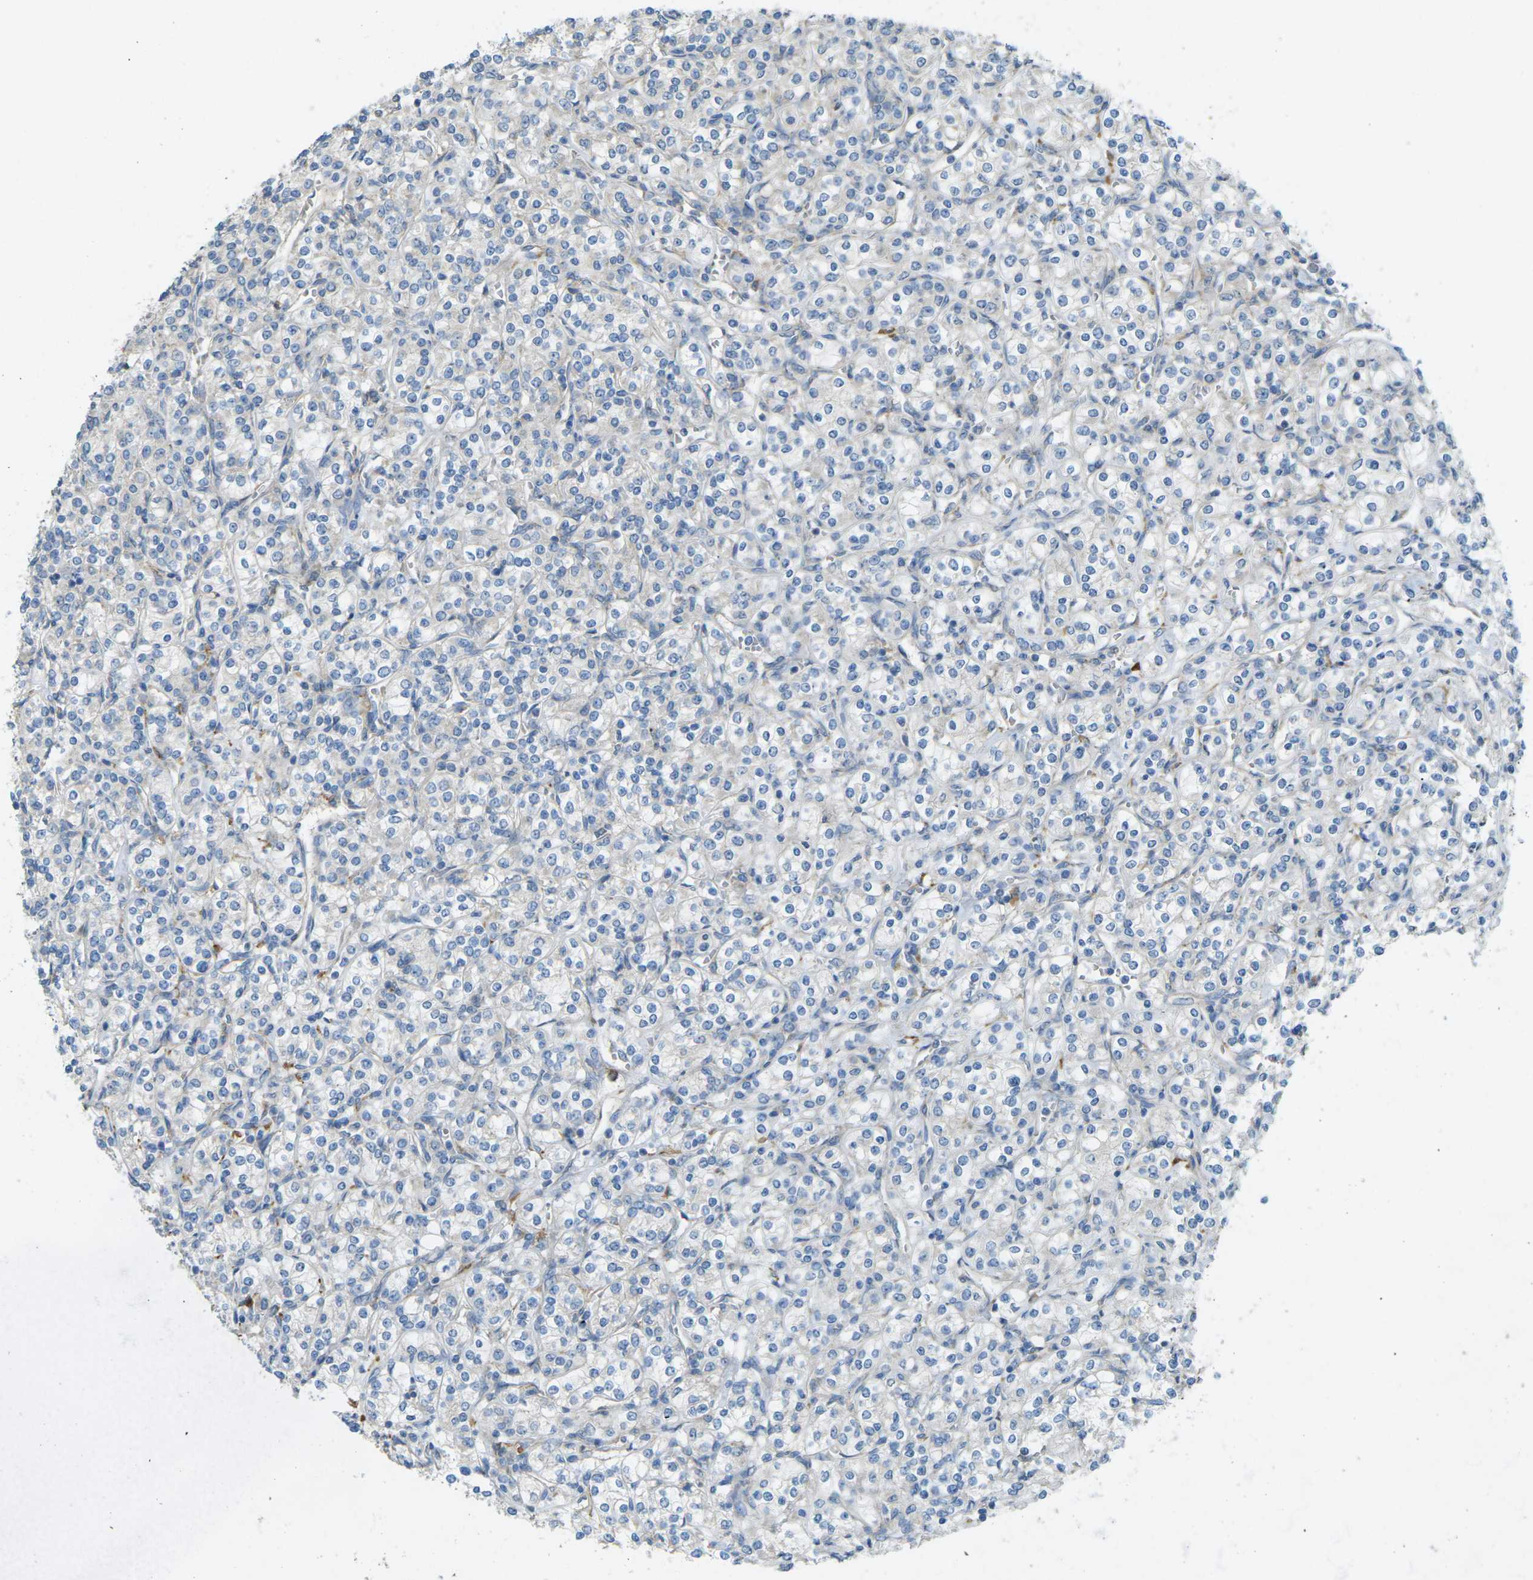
{"staining": {"intensity": "negative", "quantity": "none", "location": "none"}, "tissue": "renal cancer", "cell_type": "Tumor cells", "image_type": "cancer", "snomed": [{"axis": "morphology", "description": "Adenocarcinoma, NOS"}, {"axis": "topography", "description": "Kidney"}], "caption": "Tumor cells show no significant protein positivity in renal cancer (adenocarcinoma).", "gene": "MYLK4", "patient": {"sex": "male", "age": 77}}